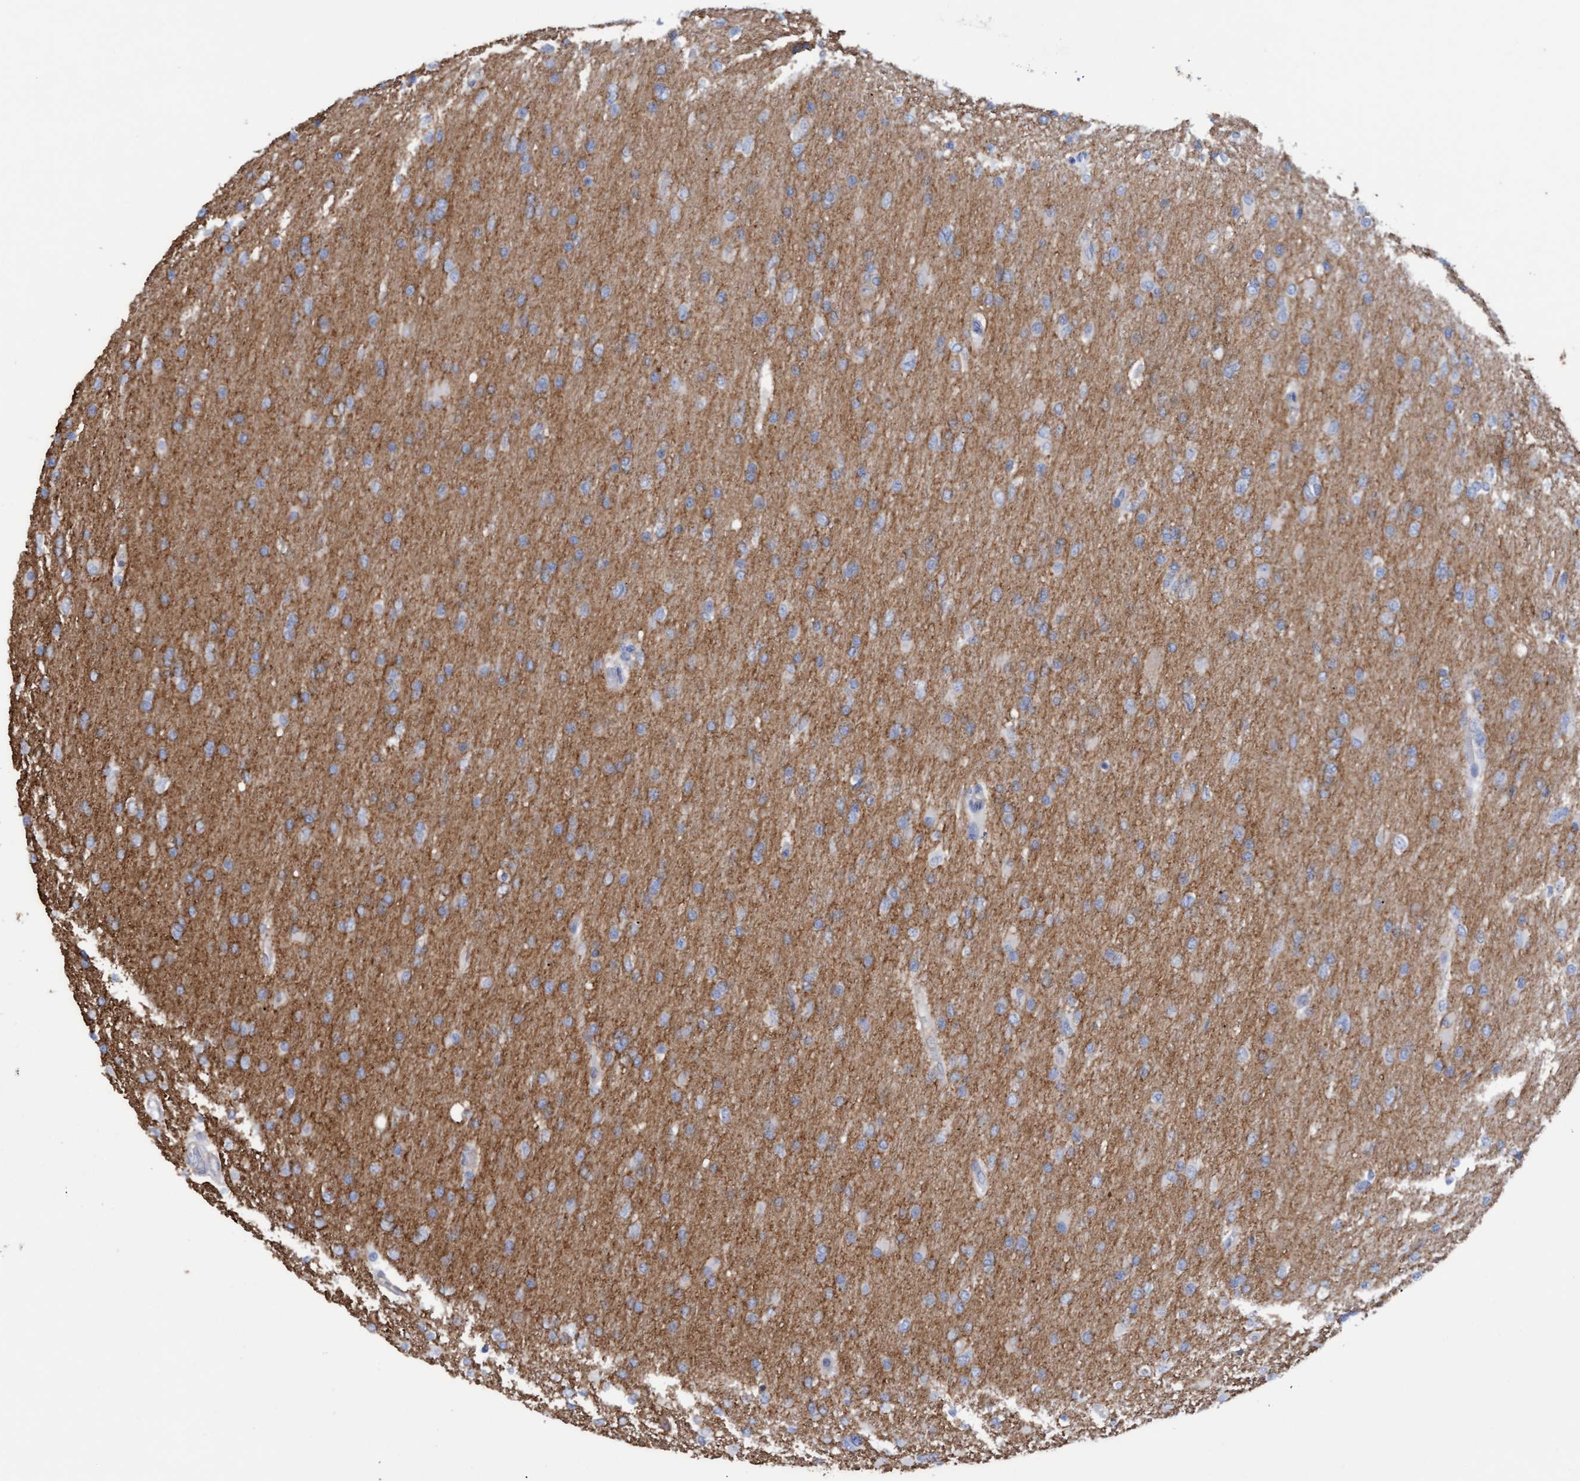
{"staining": {"intensity": "moderate", "quantity": "<25%", "location": "cytoplasmic/membranous"}, "tissue": "glioma", "cell_type": "Tumor cells", "image_type": "cancer", "snomed": [{"axis": "morphology", "description": "Glioma, malignant, High grade"}, {"axis": "topography", "description": "Cerebral cortex"}], "caption": "Immunohistochemical staining of glioma displays low levels of moderate cytoplasmic/membranous staining in approximately <25% of tumor cells. (IHC, brightfield microscopy, high magnification).", "gene": "STXBP1", "patient": {"sex": "female", "age": 36}}